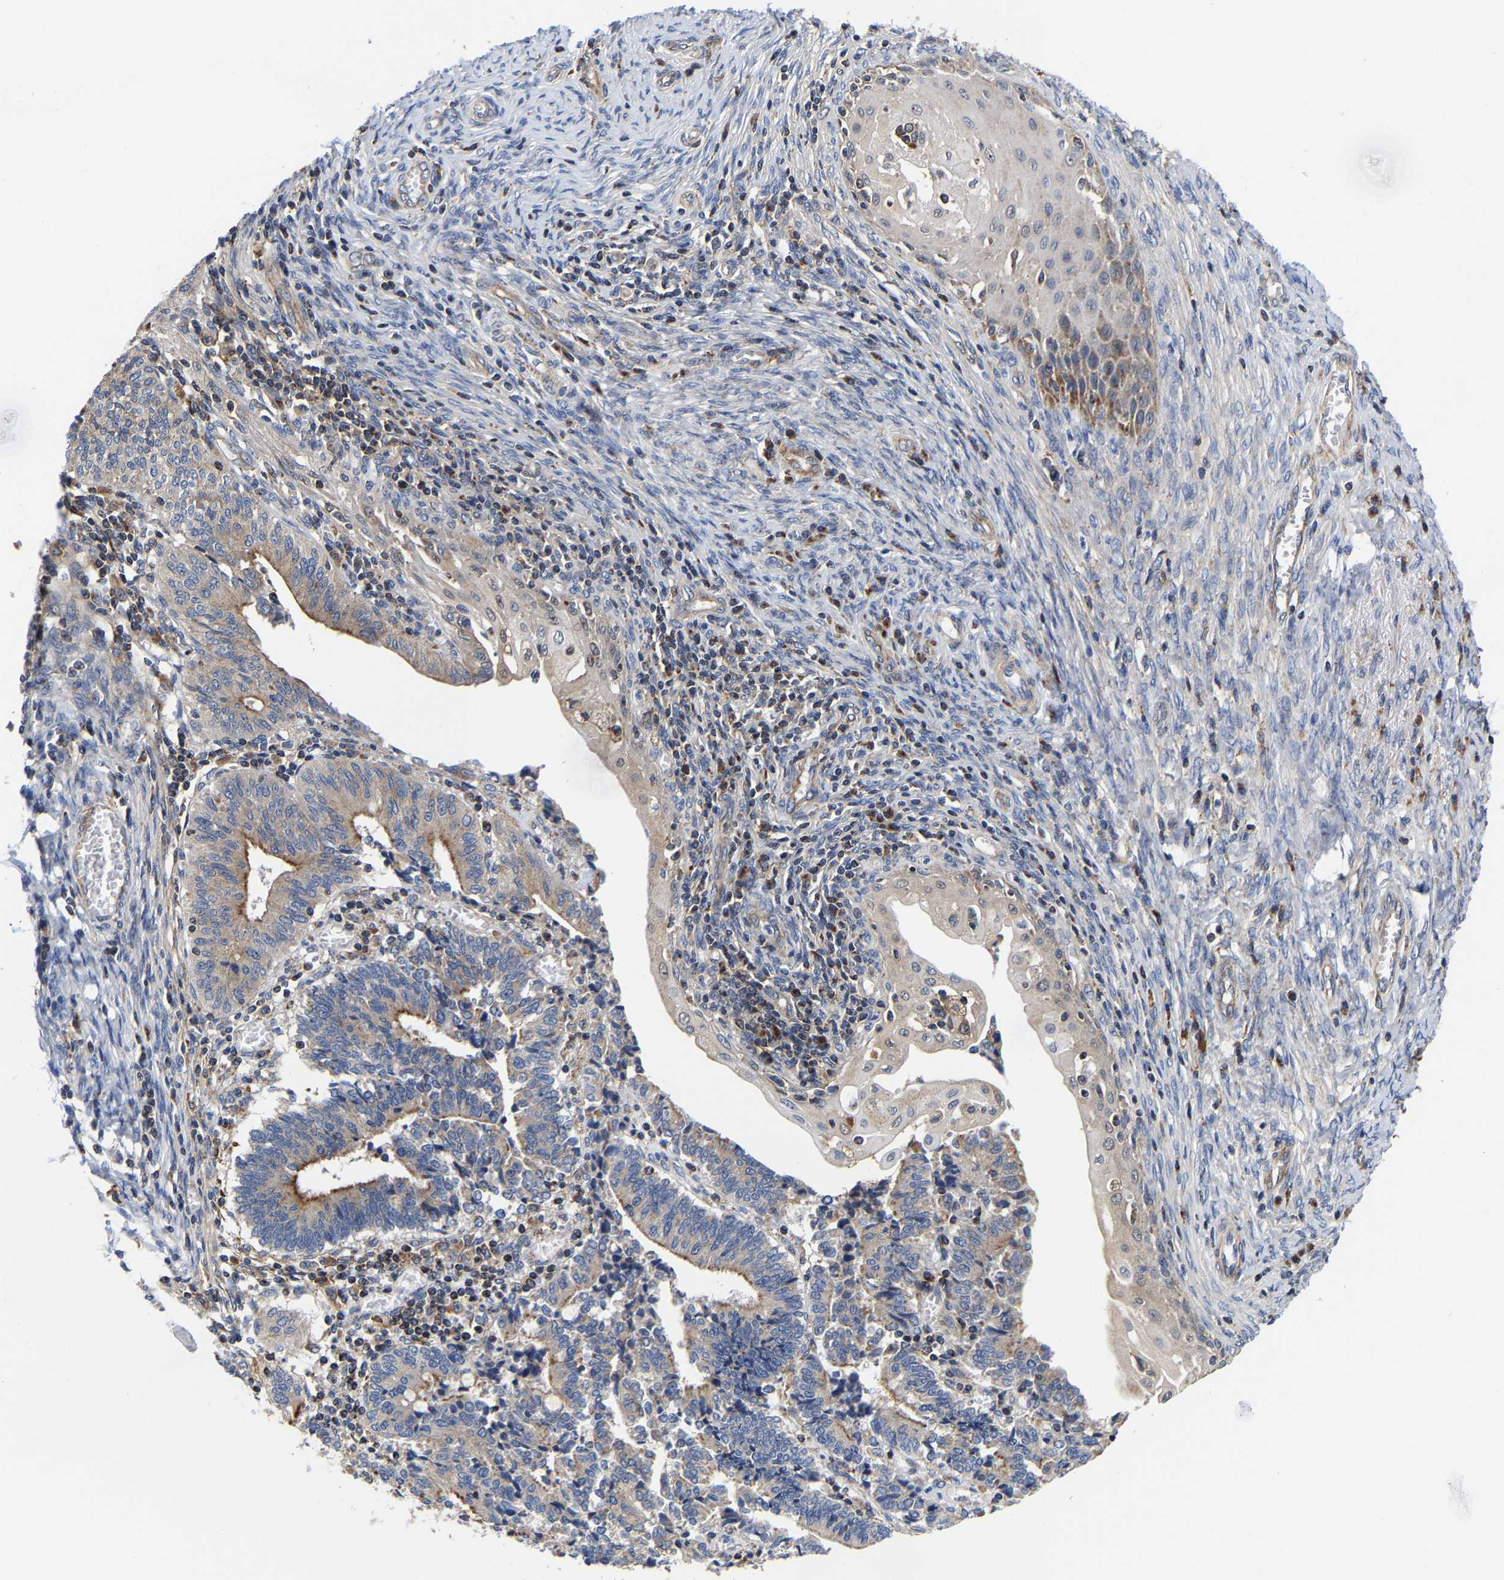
{"staining": {"intensity": "moderate", "quantity": ">75%", "location": "cytoplasmic/membranous"}, "tissue": "cervical cancer", "cell_type": "Tumor cells", "image_type": "cancer", "snomed": [{"axis": "morphology", "description": "Adenocarcinoma, NOS"}, {"axis": "topography", "description": "Cervix"}], "caption": "About >75% of tumor cells in cervical cancer exhibit moderate cytoplasmic/membranous protein positivity as visualized by brown immunohistochemical staining.", "gene": "PFKFB3", "patient": {"sex": "female", "age": 44}}